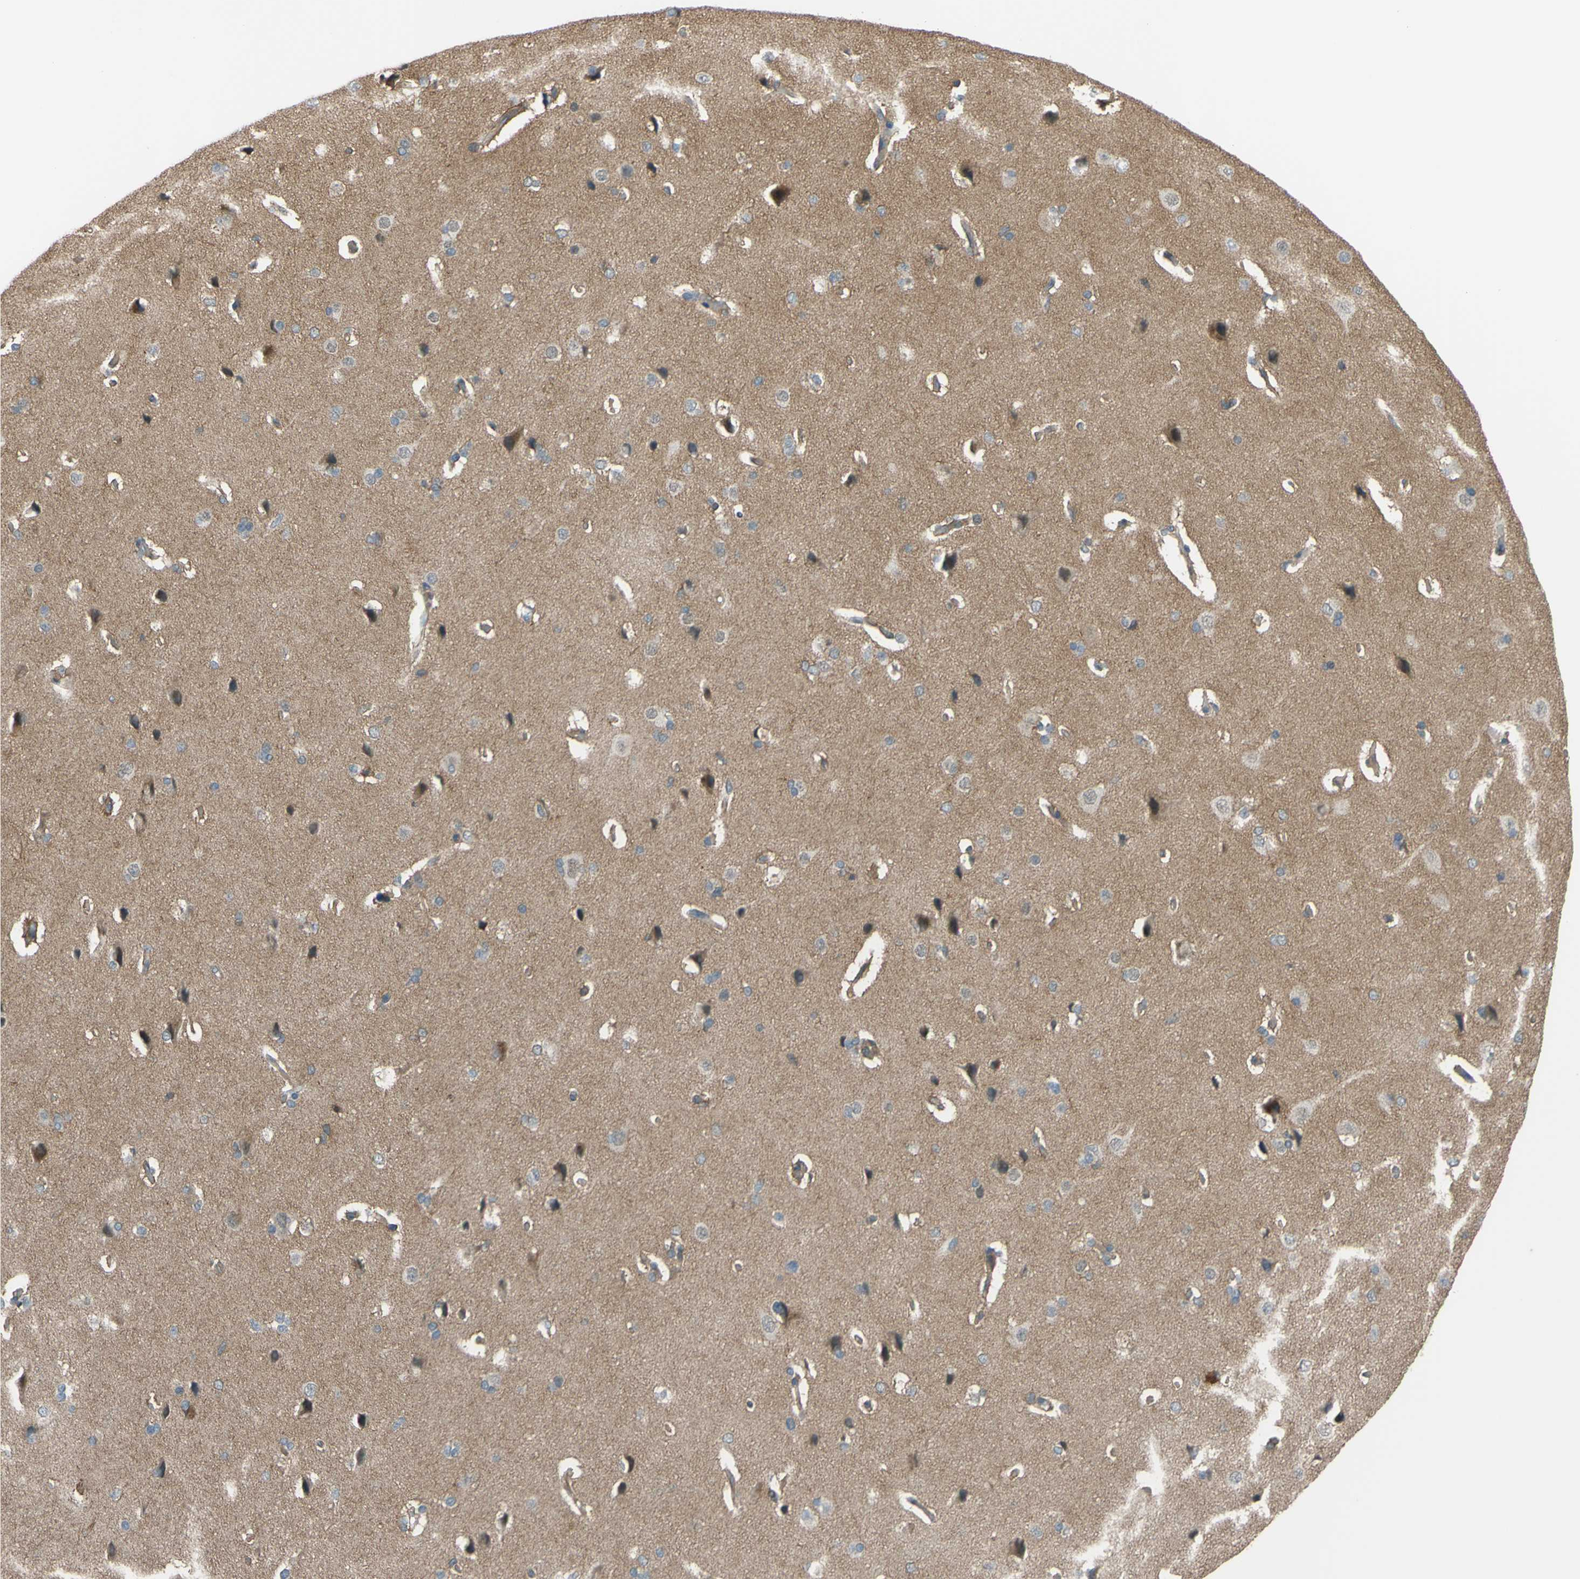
{"staining": {"intensity": "weak", "quantity": ">75%", "location": "cytoplasmic/membranous"}, "tissue": "cerebral cortex", "cell_type": "Endothelial cells", "image_type": "normal", "snomed": [{"axis": "morphology", "description": "Normal tissue, NOS"}, {"axis": "topography", "description": "Cerebral cortex"}], "caption": "Protein expression analysis of normal cerebral cortex displays weak cytoplasmic/membranous positivity in about >75% of endothelial cells.", "gene": "ADD3", "patient": {"sex": "male", "age": 62}}